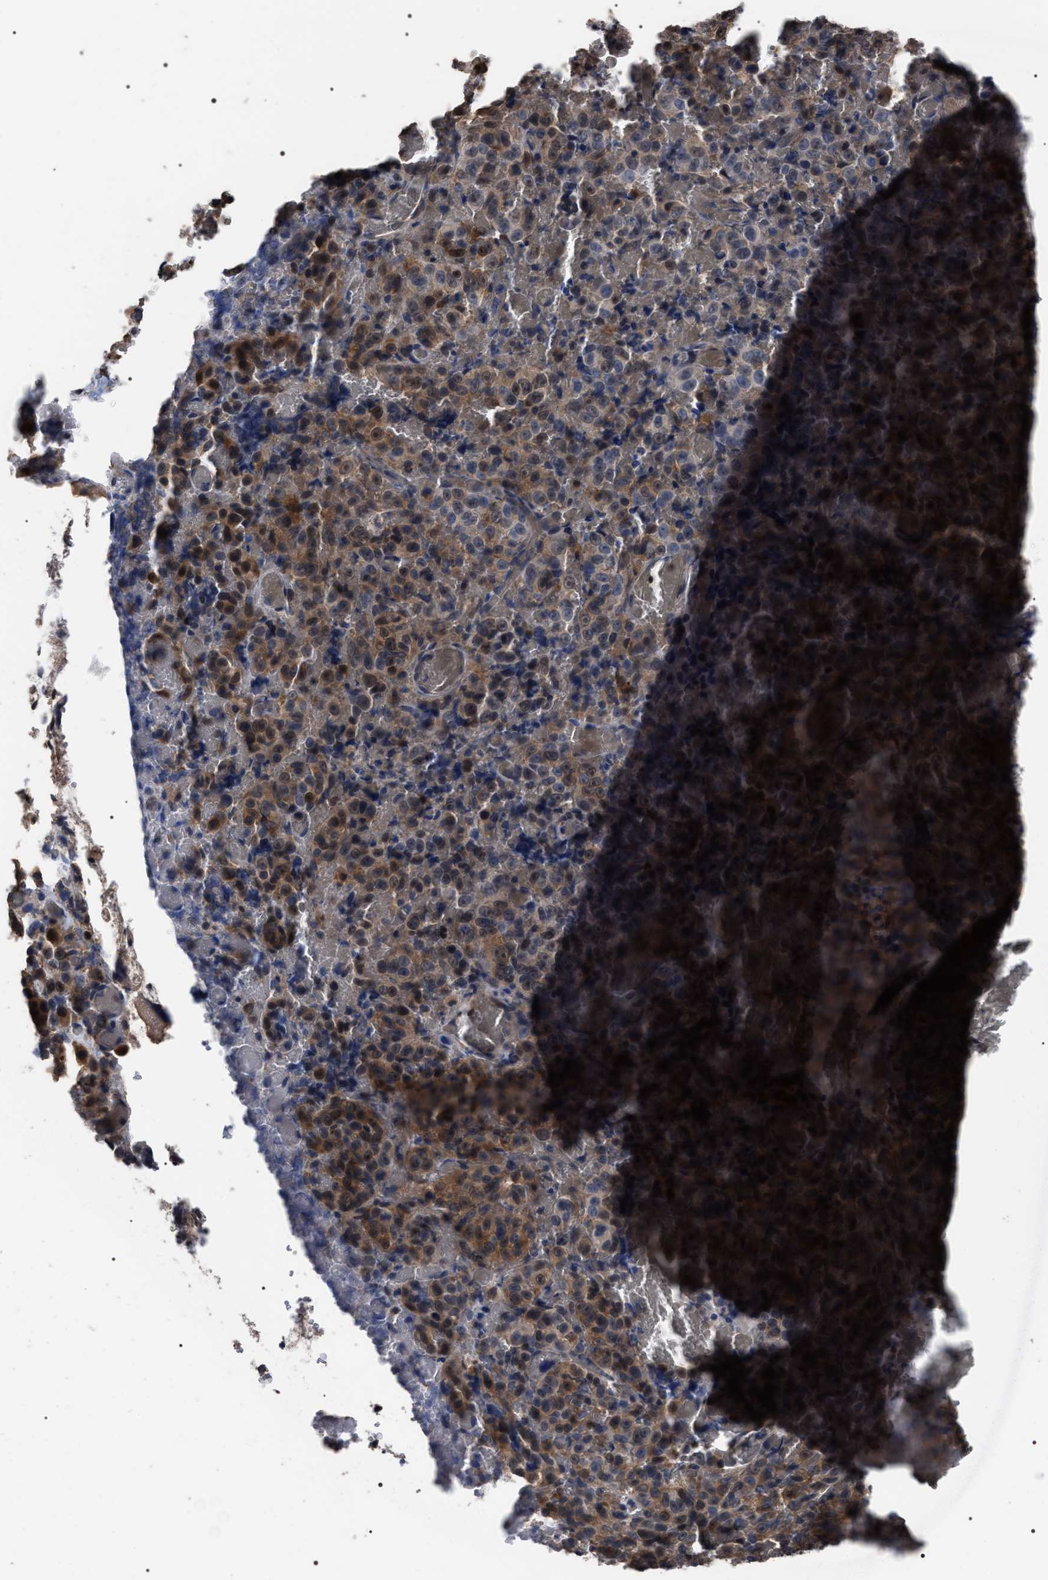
{"staining": {"intensity": "moderate", "quantity": "25%-75%", "location": "cytoplasmic/membranous,nuclear"}, "tissue": "melanoma", "cell_type": "Tumor cells", "image_type": "cancer", "snomed": [{"axis": "morphology", "description": "Malignant melanoma, NOS"}, {"axis": "topography", "description": "Rectum"}], "caption": "Approximately 25%-75% of tumor cells in human malignant melanoma display moderate cytoplasmic/membranous and nuclear protein positivity as visualized by brown immunohistochemical staining.", "gene": "UPF3A", "patient": {"sex": "female", "age": 81}}